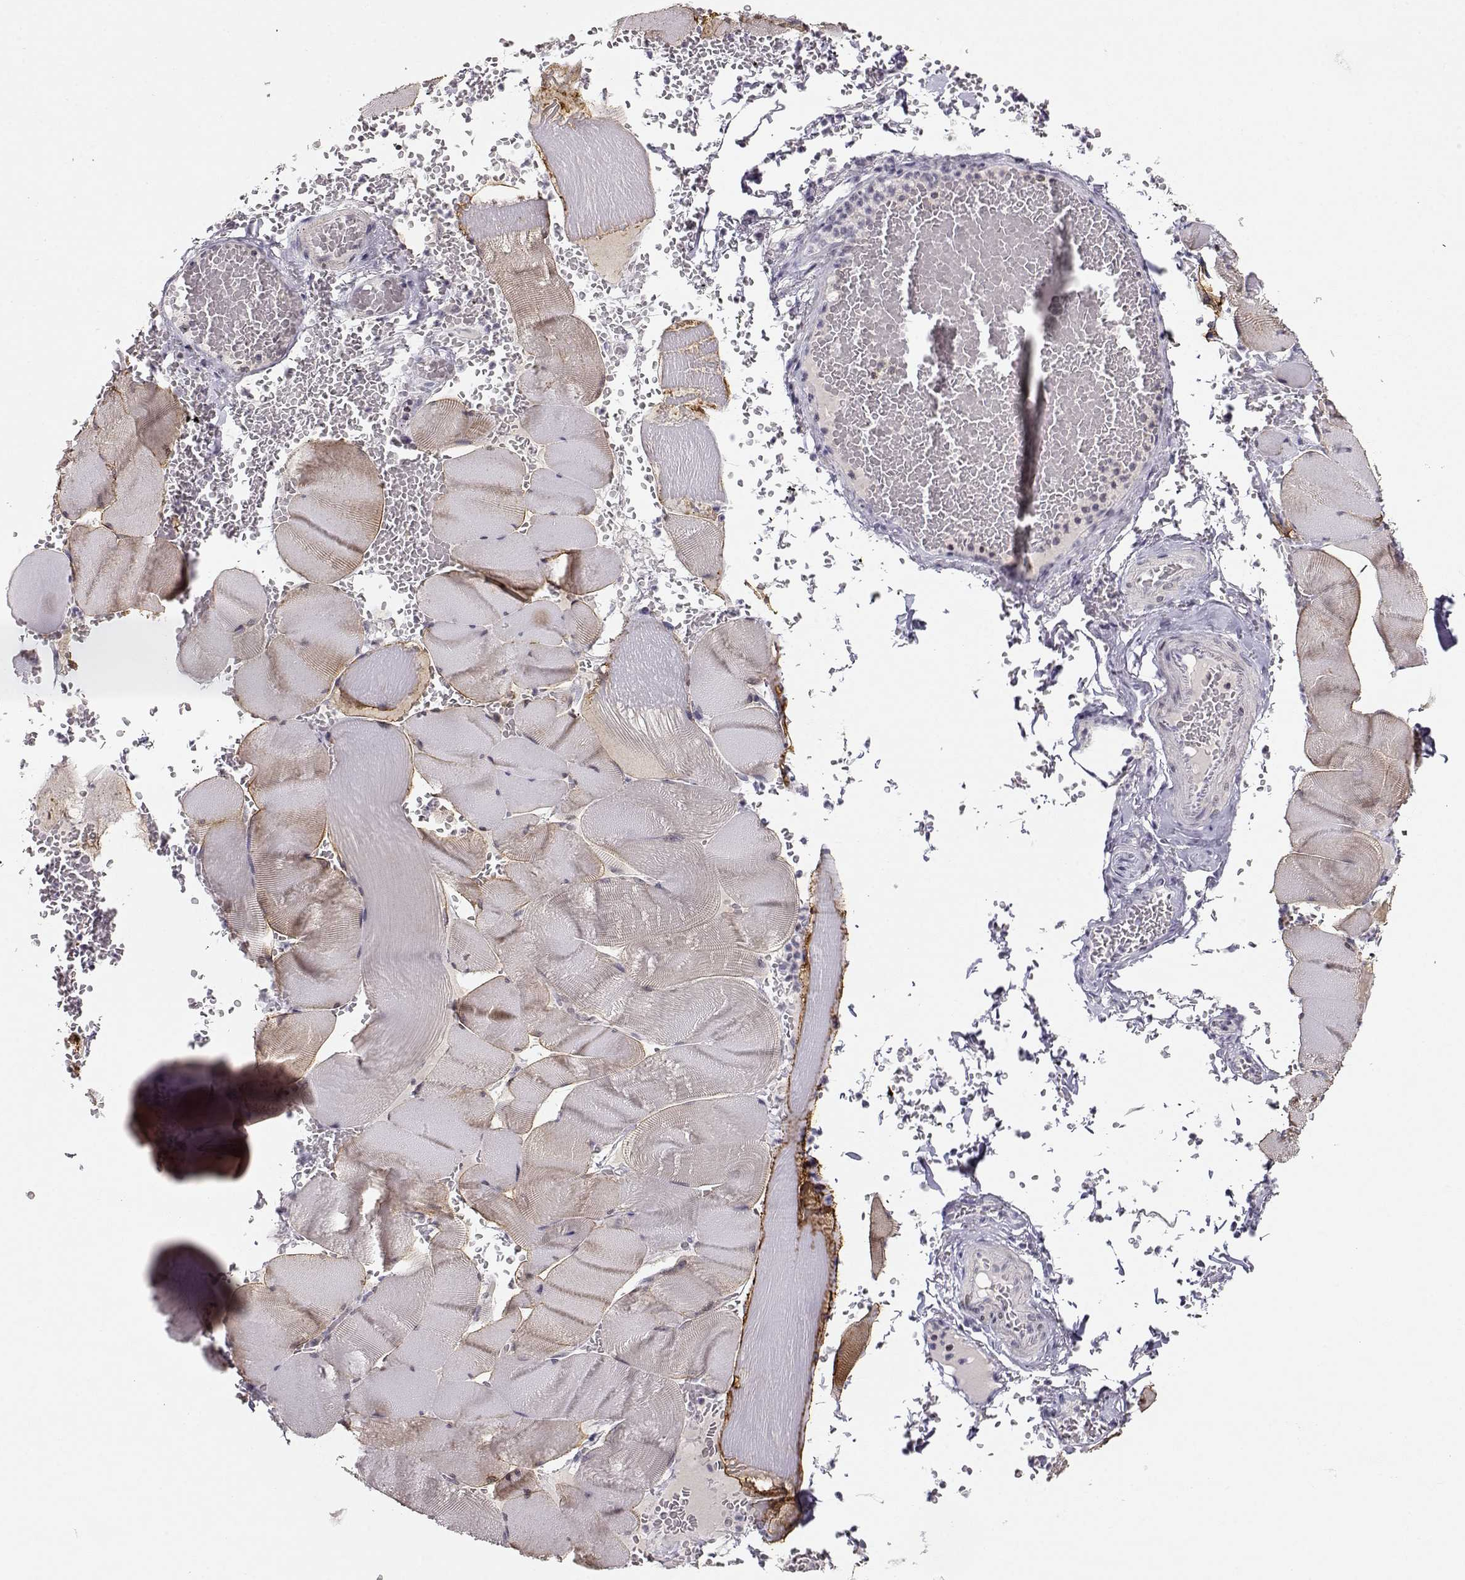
{"staining": {"intensity": "weak", "quantity": "<25%", "location": "cytoplasmic/membranous"}, "tissue": "skeletal muscle", "cell_type": "Myocytes", "image_type": "normal", "snomed": [{"axis": "morphology", "description": "Normal tissue, NOS"}, {"axis": "topography", "description": "Skeletal muscle"}], "caption": "Immunohistochemistry photomicrograph of benign skeletal muscle: human skeletal muscle stained with DAB demonstrates no significant protein positivity in myocytes. (DAB IHC with hematoxylin counter stain).", "gene": "CRX", "patient": {"sex": "male", "age": 56}}